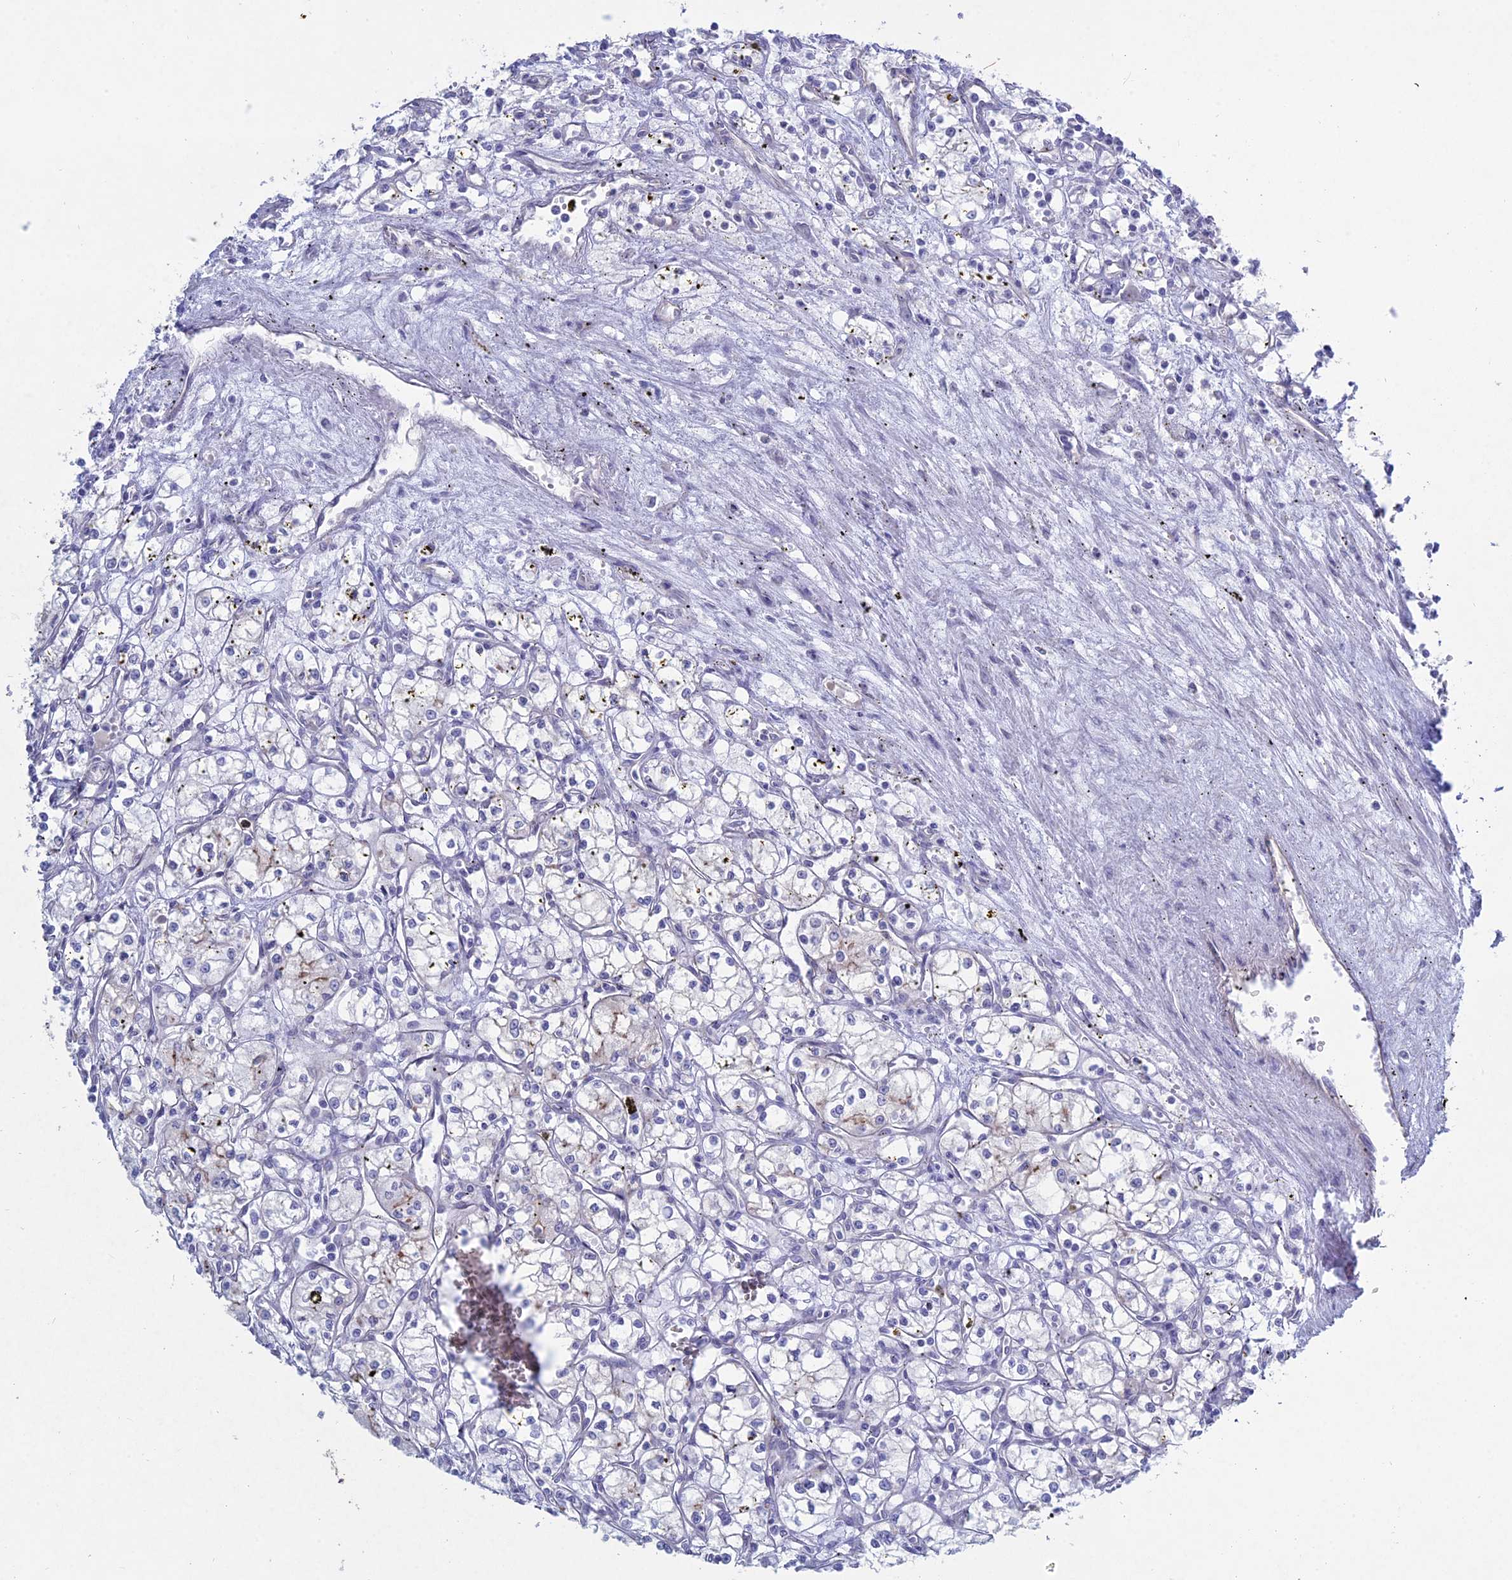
{"staining": {"intensity": "negative", "quantity": "none", "location": "none"}, "tissue": "renal cancer", "cell_type": "Tumor cells", "image_type": "cancer", "snomed": [{"axis": "morphology", "description": "Adenocarcinoma, NOS"}, {"axis": "topography", "description": "Kidney"}], "caption": "This histopathology image is of adenocarcinoma (renal) stained with immunohistochemistry (IHC) to label a protein in brown with the nuclei are counter-stained blue. There is no expression in tumor cells.", "gene": "MYO5B", "patient": {"sex": "male", "age": 59}}